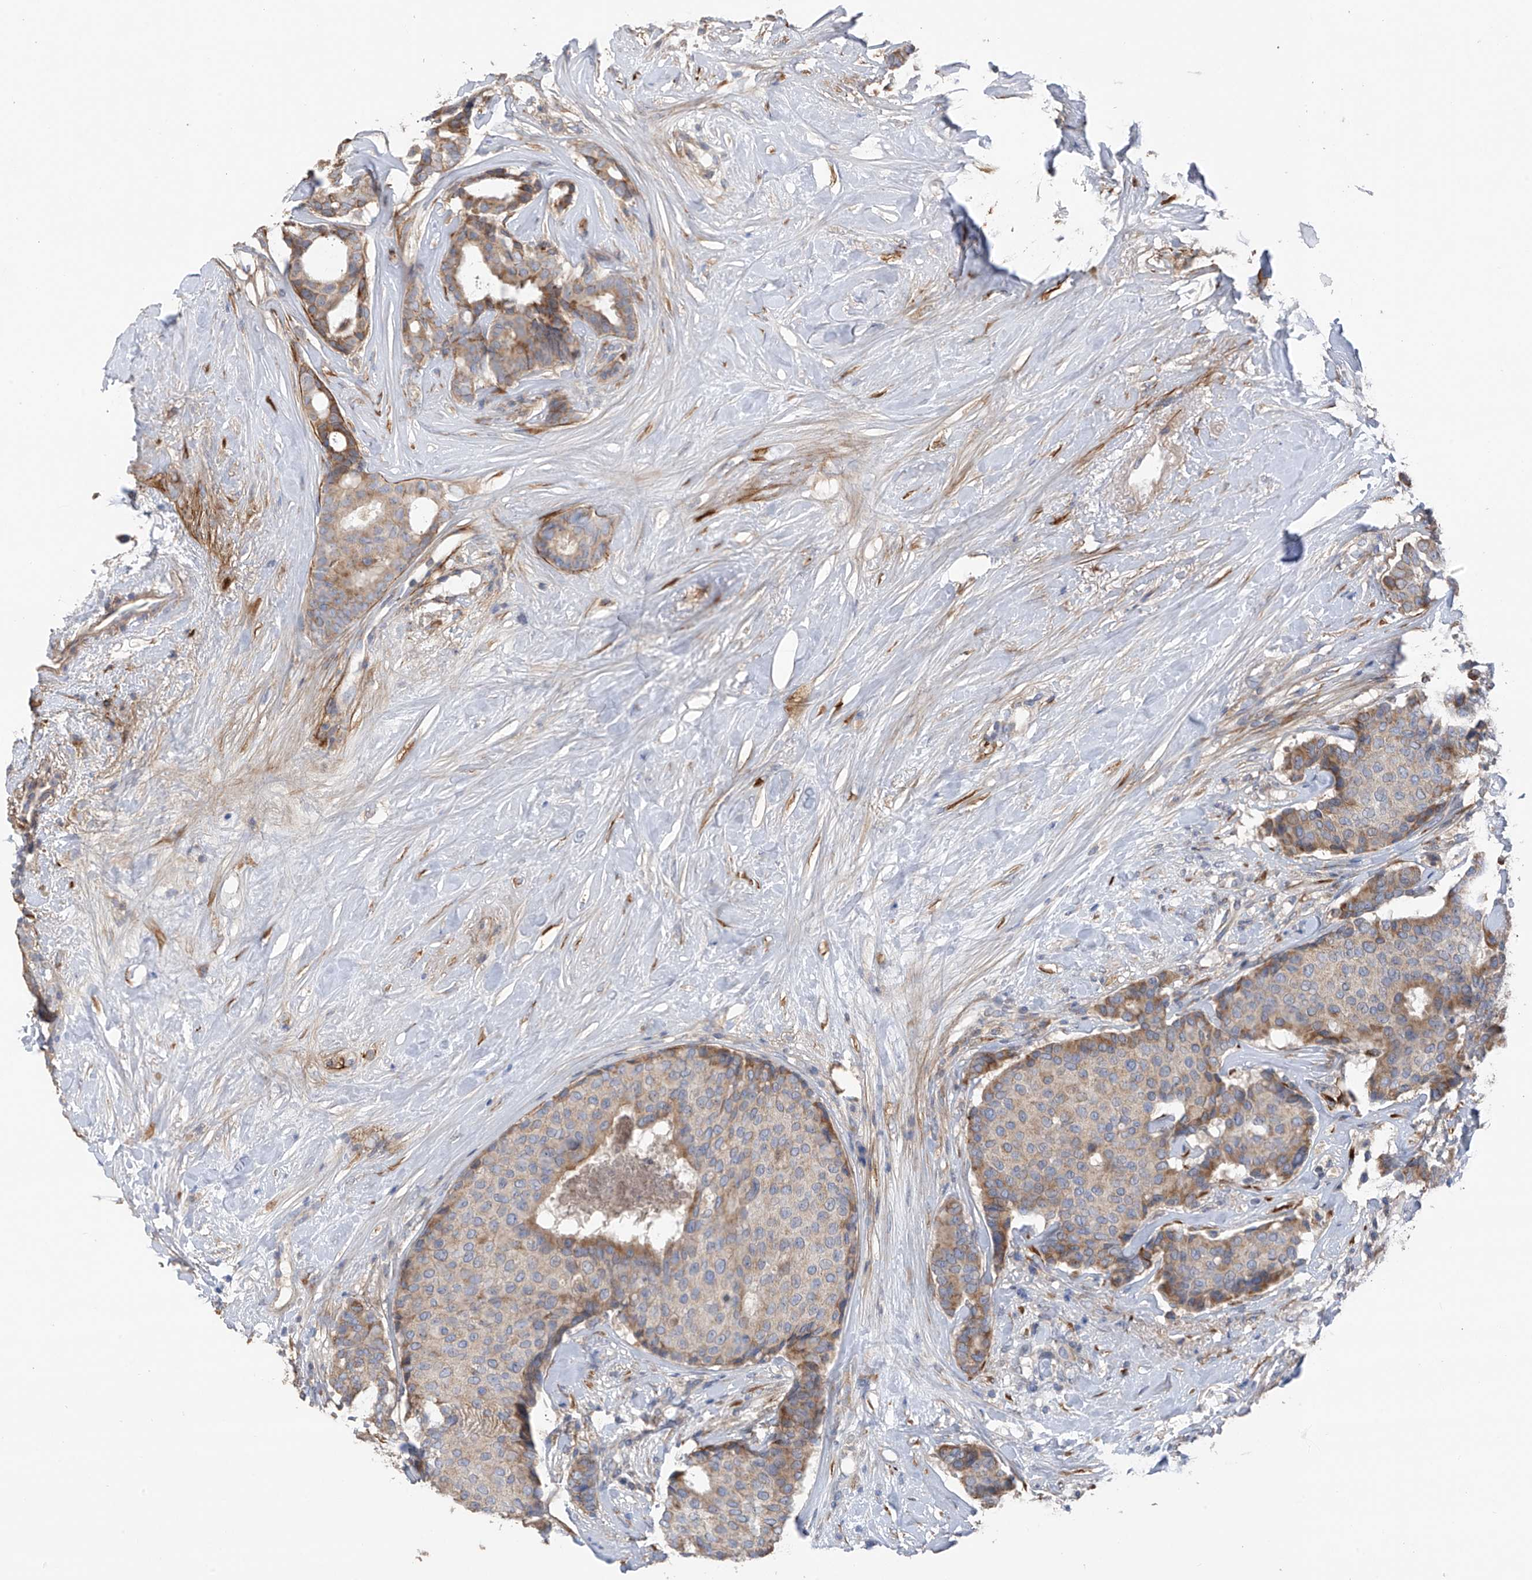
{"staining": {"intensity": "weak", "quantity": "<25%", "location": "cytoplasmic/membranous"}, "tissue": "breast cancer", "cell_type": "Tumor cells", "image_type": "cancer", "snomed": [{"axis": "morphology", "description": "Duct carcinoma"}, {"axis": "topography", "description": "Breast"}], "caption": "Tumor cells show no significant positivity in breast cancer.", "gene": "GALNTL6", "patient": {"sex": "female", "age": 75}}